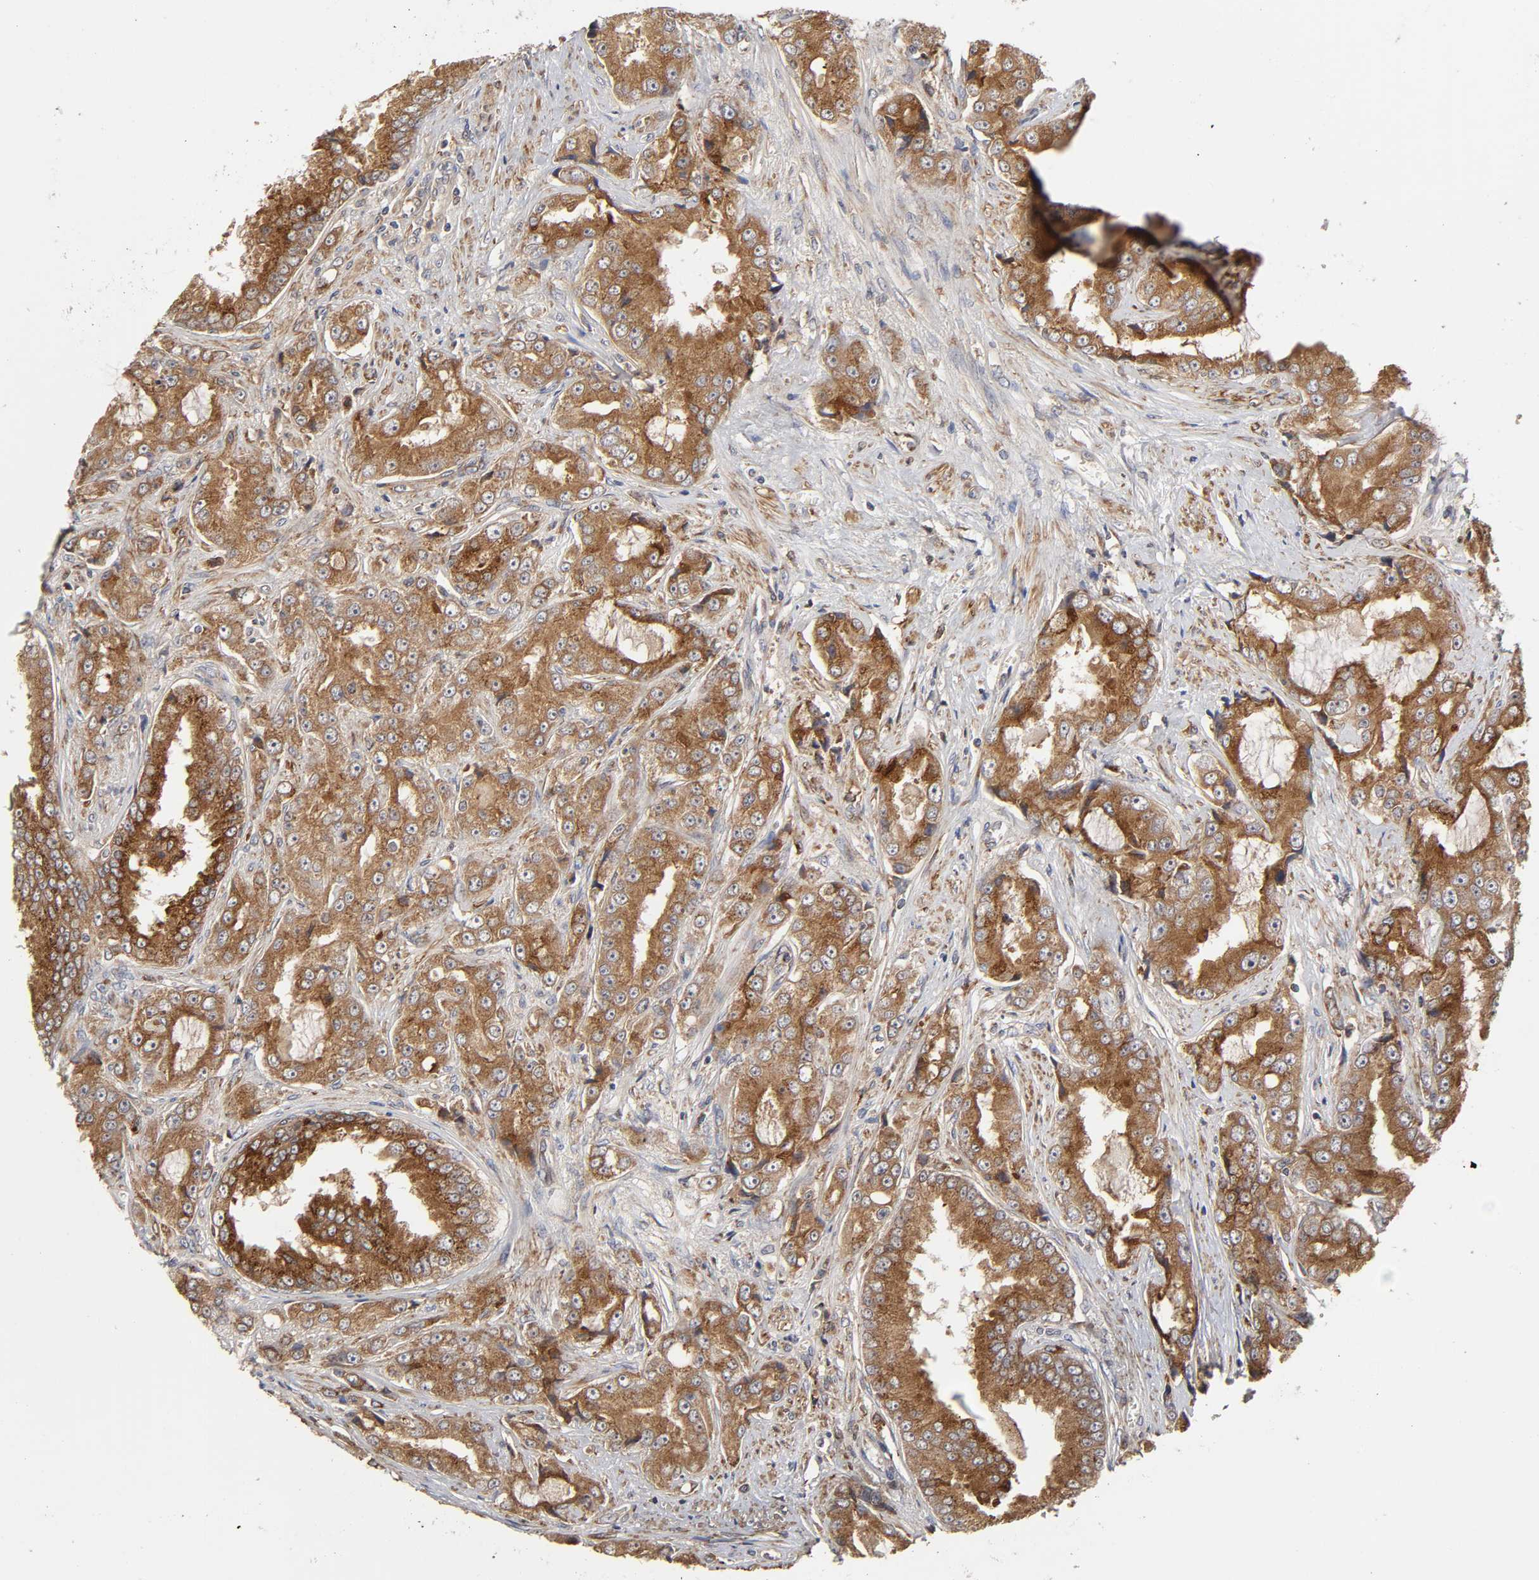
{"staining": {"intensity": "moderate", "quantity": ">75%", "location": "cytoplasmic/membranous"}, "tissue": "prostate cancer", "cell_type": "Tumor cells", "image_type": "cancer", "snomed": [{"axis": "morphology", "description": "Adenocarcinoma, High grade"}, {"axis": "topography", "description": "Prostate"}], "caption": "Immunohistochemistry (IHC) (DAB (3,3'-diaminobenzidine)) staining of high-grade adenocarcinoma (prostate) displays moderate cytoplasmic/membranous protein positivity in approximately >75% of tumor cells.", "gene": "GNPTG", "patient": {"sex": "male", "age": 73}}